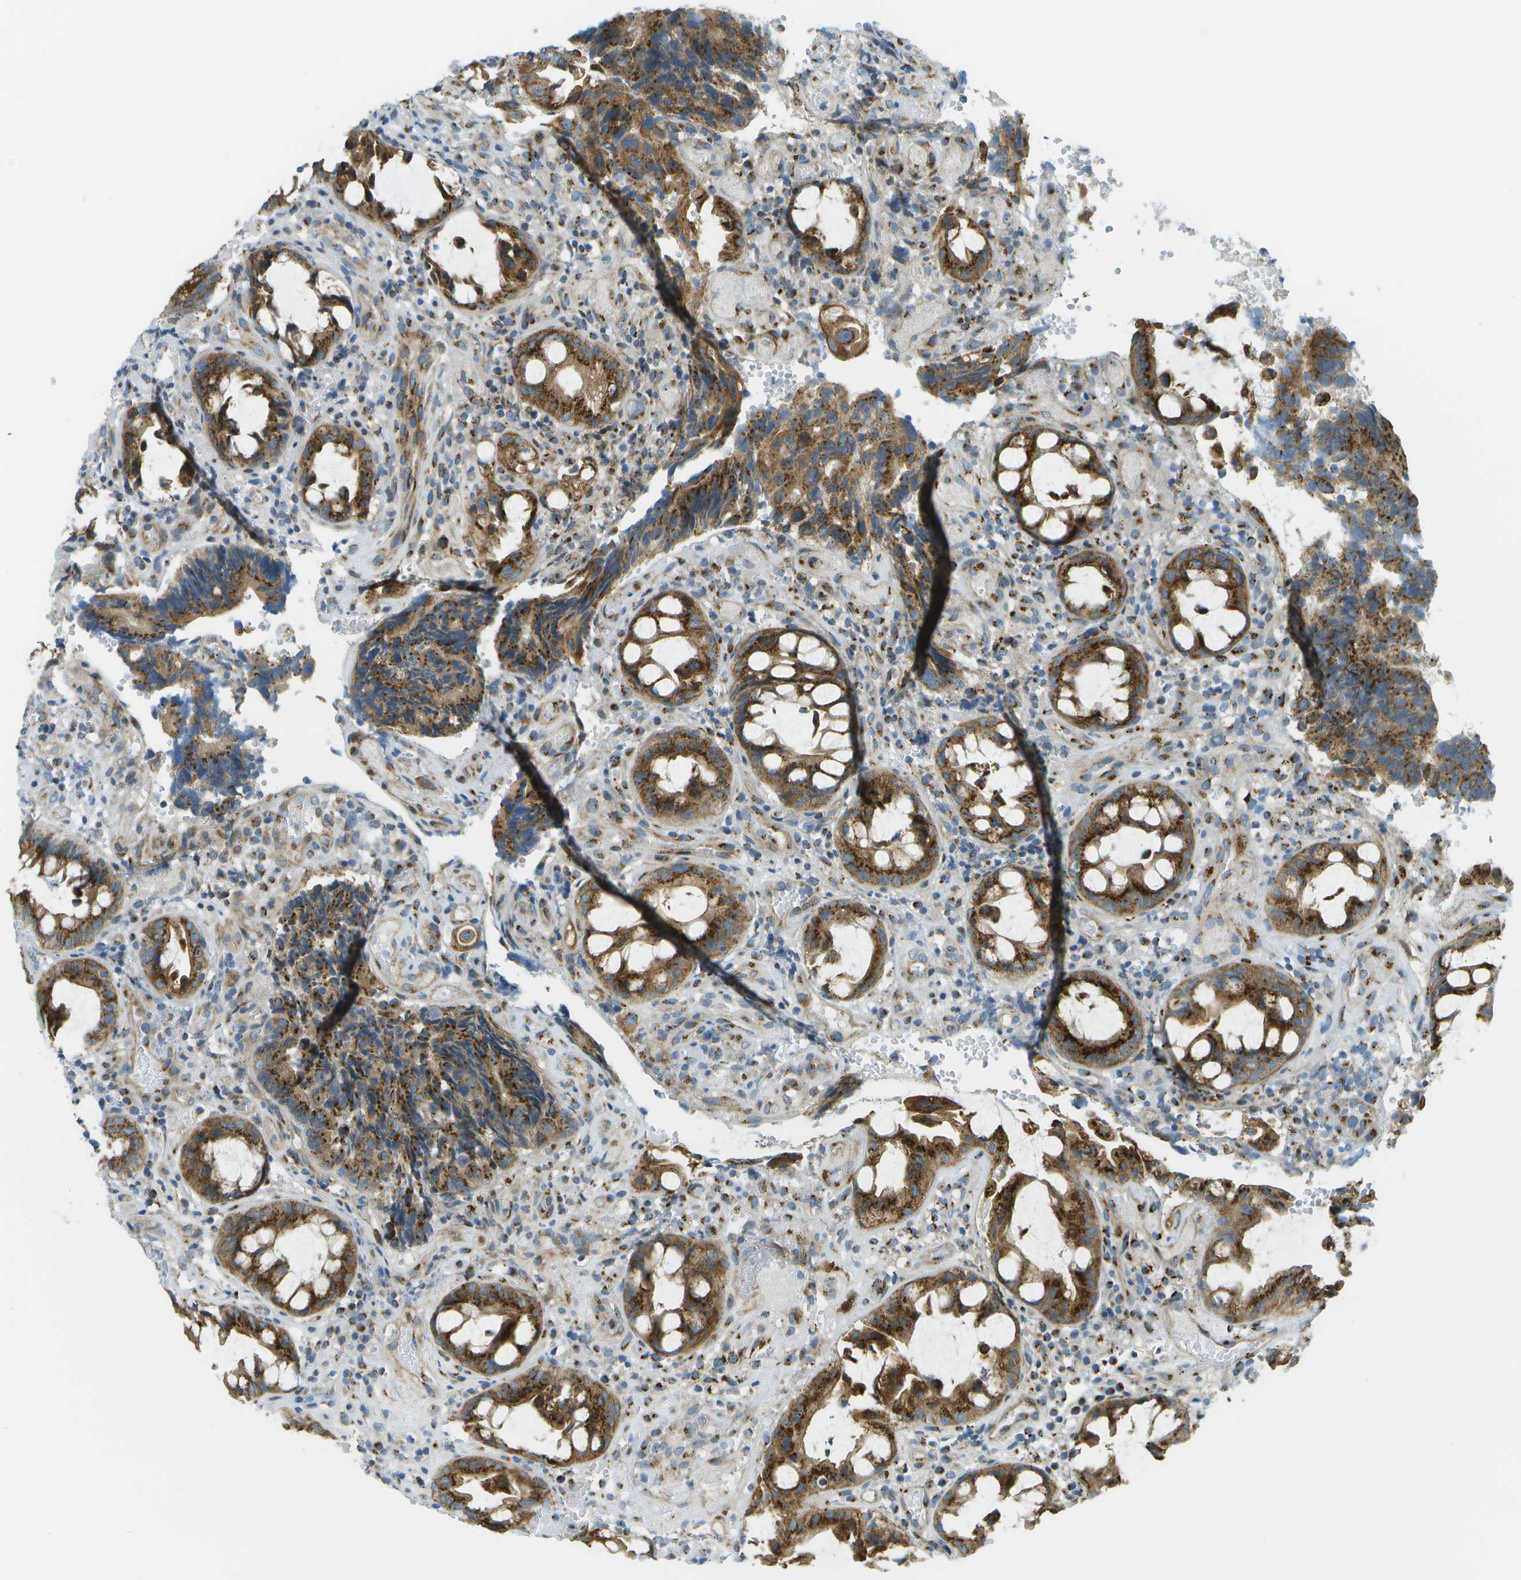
{"staining": {"intensity": "strong", "quantity": ">75%", "location": "cytoplasmic/membranous"}, "tissue": "colorectal cancer", "cell_type": "Tumor cells", "image_type": "cancer", "snomed": [{"axis": "morphology", "description": "Adenocarcinoma, NOS"}, {"axis": "topography", "description": "Colon"}], "caption": "Protein staining demonstrates strong cytoplasmic/membranous expression in approximately >75% of tumor cells in adenocarcinoma (colorectal).", "gene": "ACBD3", "patient": {"sex": "female", "age": 57}}